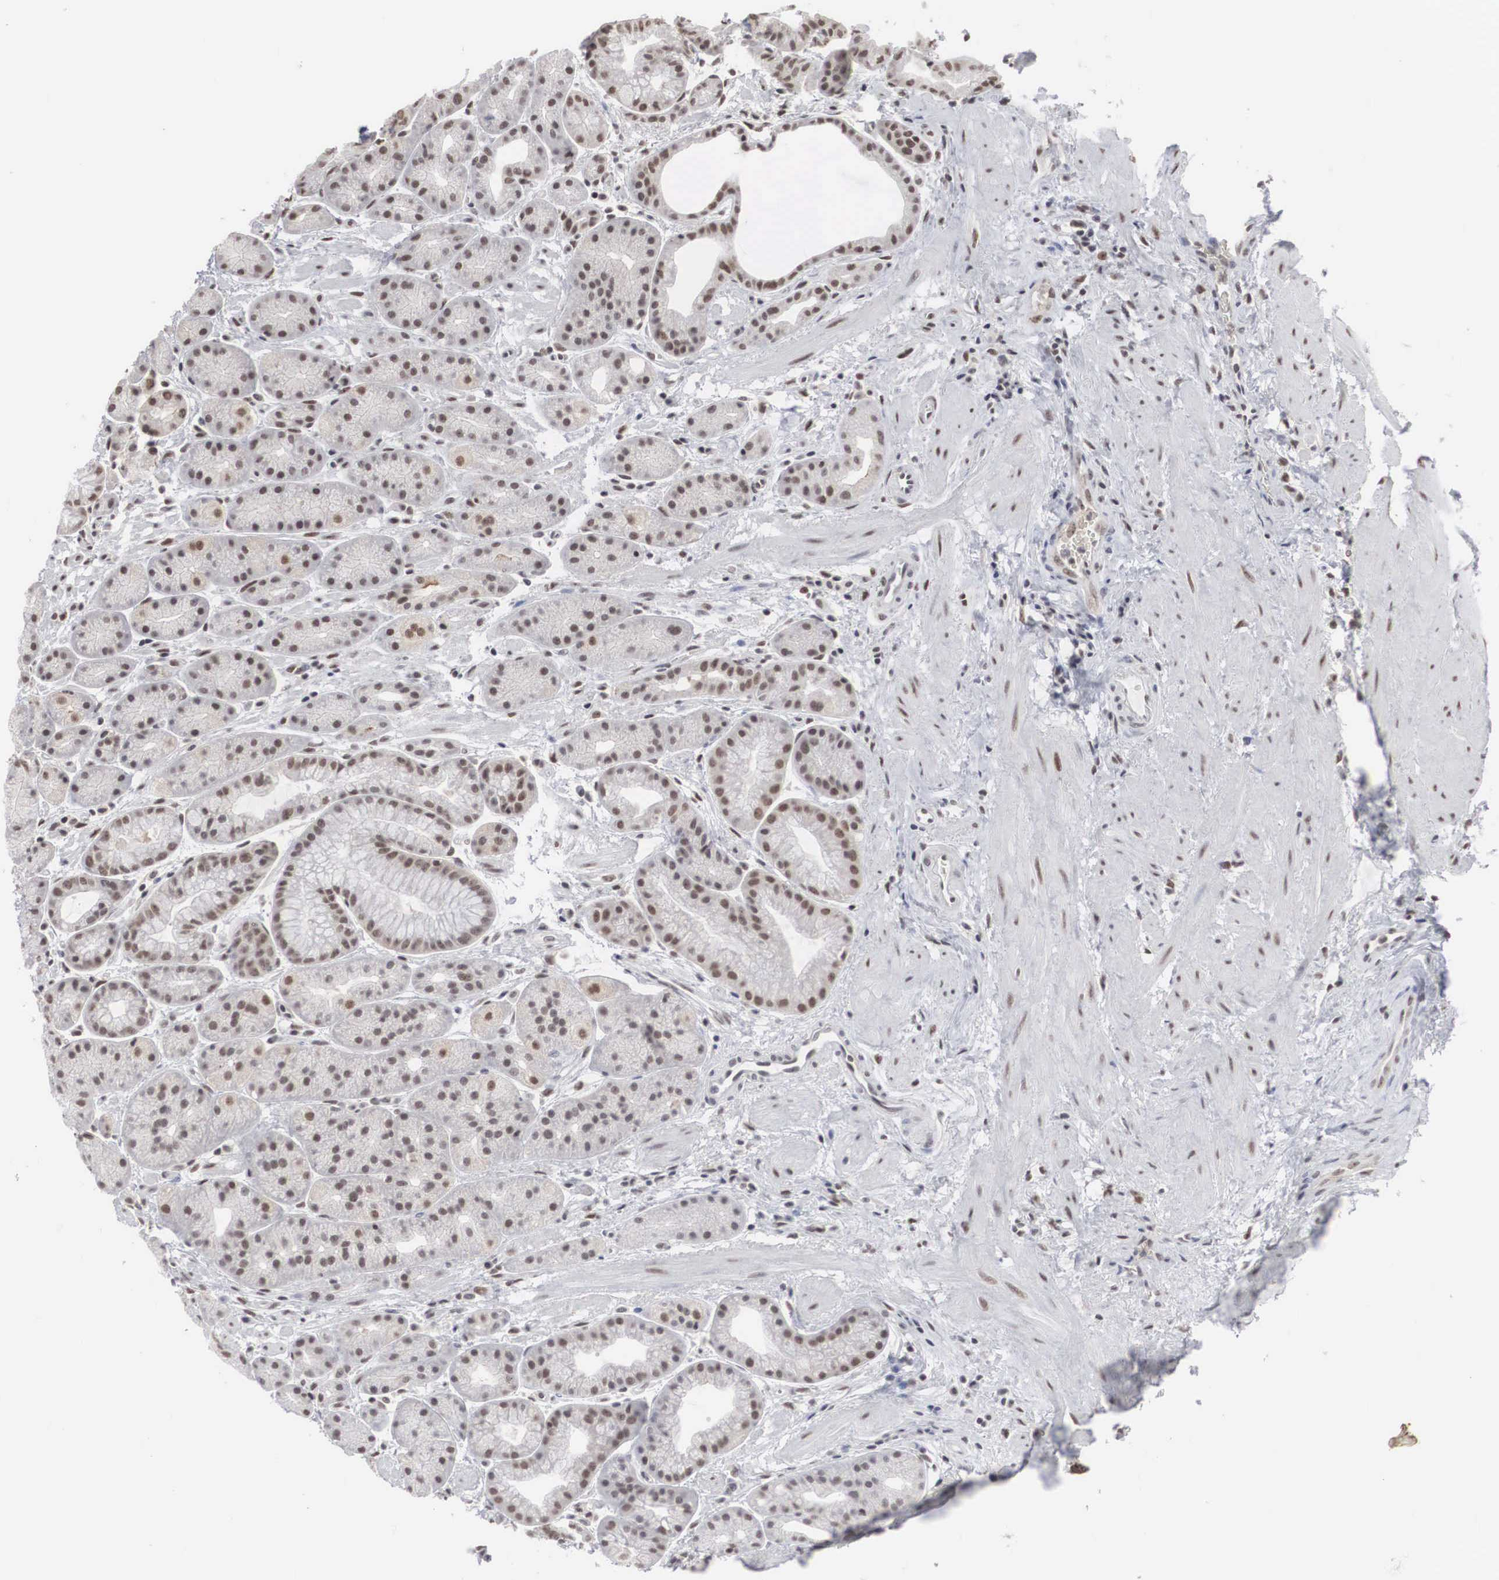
{"staining": {"intensity": "weak", "quantity": "25%-75%", "location": "cytoplasmic/membranous,nuclear"}, "tissue": "stomach", "cell_type": "Glandular cells", "image_type": "normal", "snomed": [{"axis": "morphology", "description": "Normal tissue, NOS"}, {"axis": "topography", "description": "Stomach, upper"}], "caption": "A histopathology image showing weak cytoplasmic/membranous,nuclear staining in about 25%-75% of glandular cells in benign stomach, as visualized by brown immunohistochemical staining.", "gene": "AUTS2", "patient": {"sex": "male", "age": 72}}